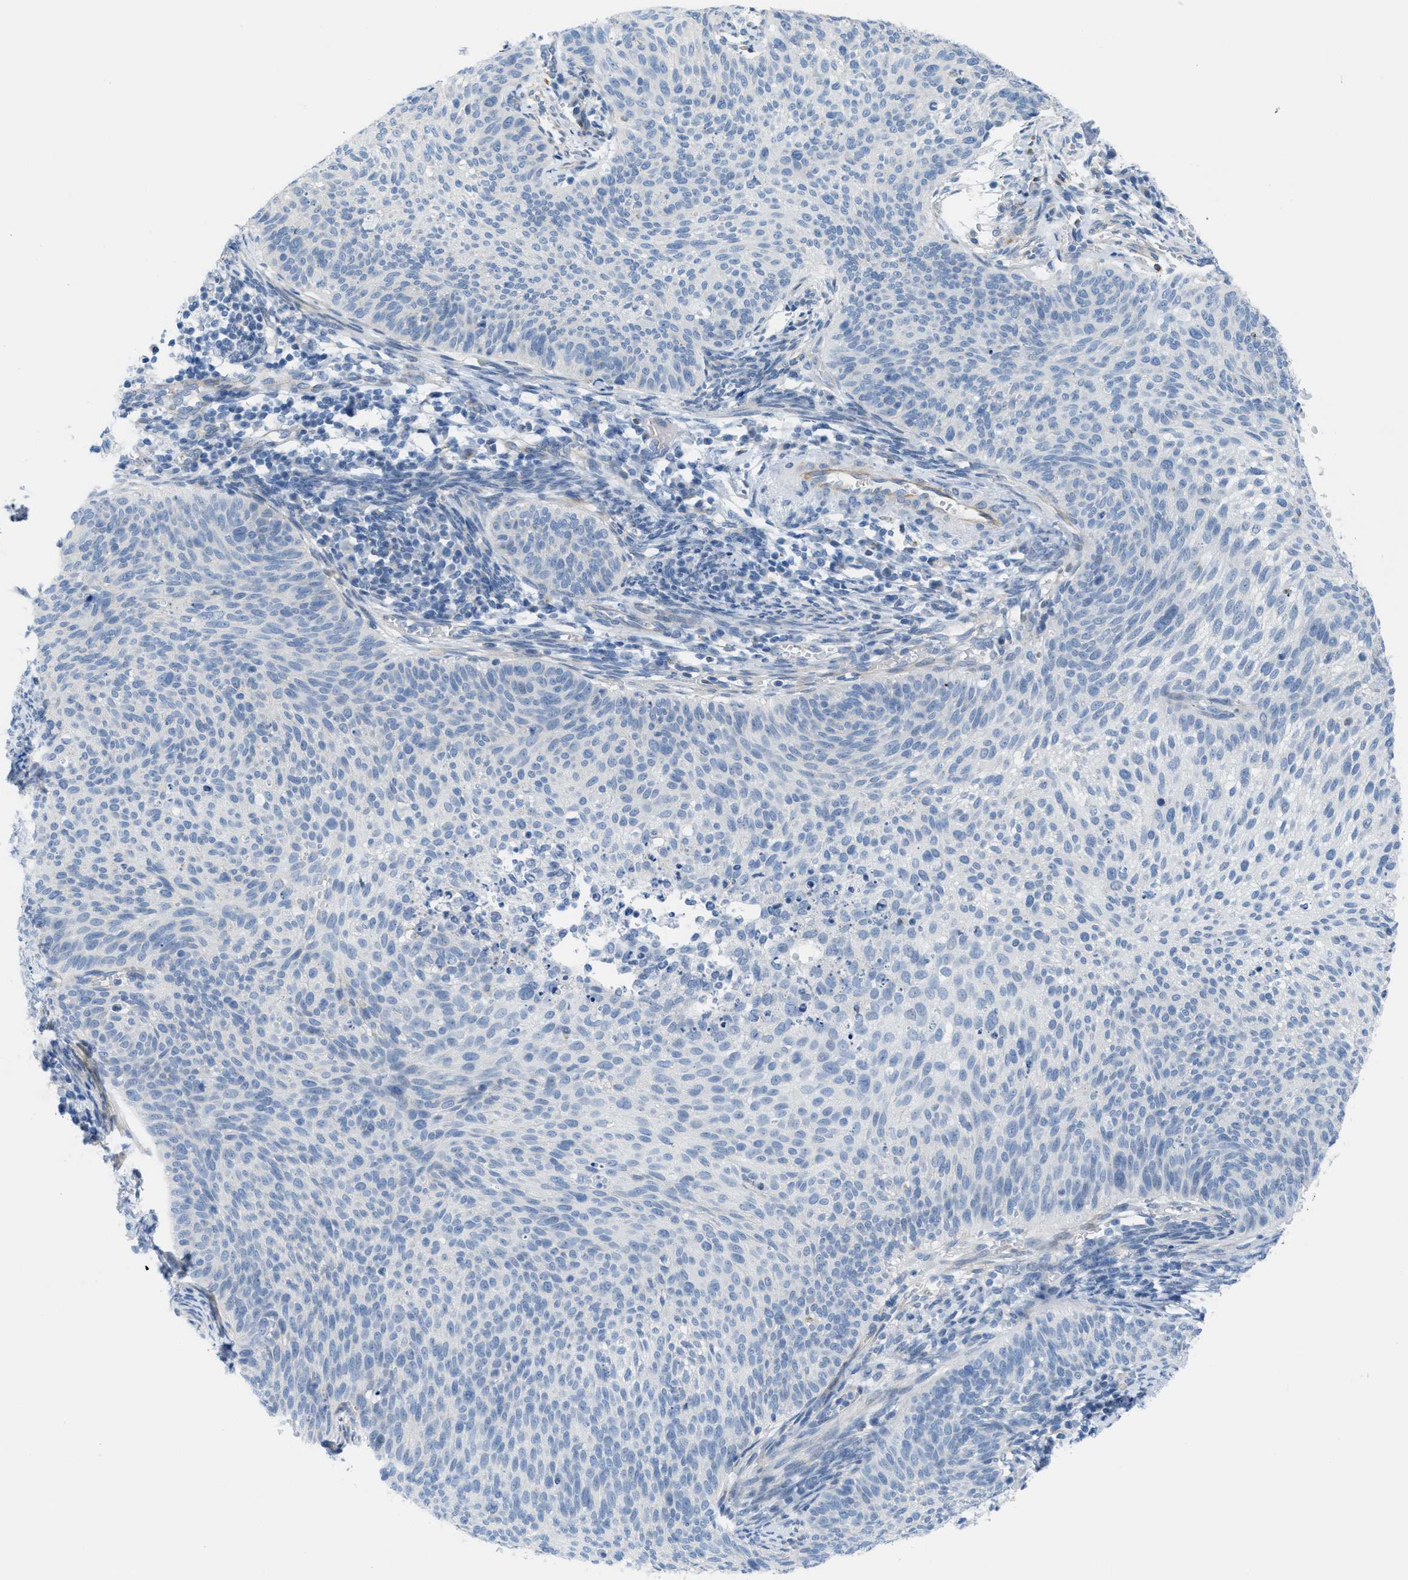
{"staining": {"intensity": "negative", "quantity": "none", "location": "none"}, "tissue": "cervical cancer", "cell_type": "Tumor cells", "image_type": "cancer", "snomed": [{"axis": "morphology", "description": "Squamous cell carcinoma, NOS"}, {"axis": "topography", "description": "Cervix"}], "caption": "This is an immunohistochemistry histopathology image of cervical squamous cell carcinoma. There is no staining in tumor cells.", "gene": "SLC12A1", "patient": {"sex": "female", "age": 70}}